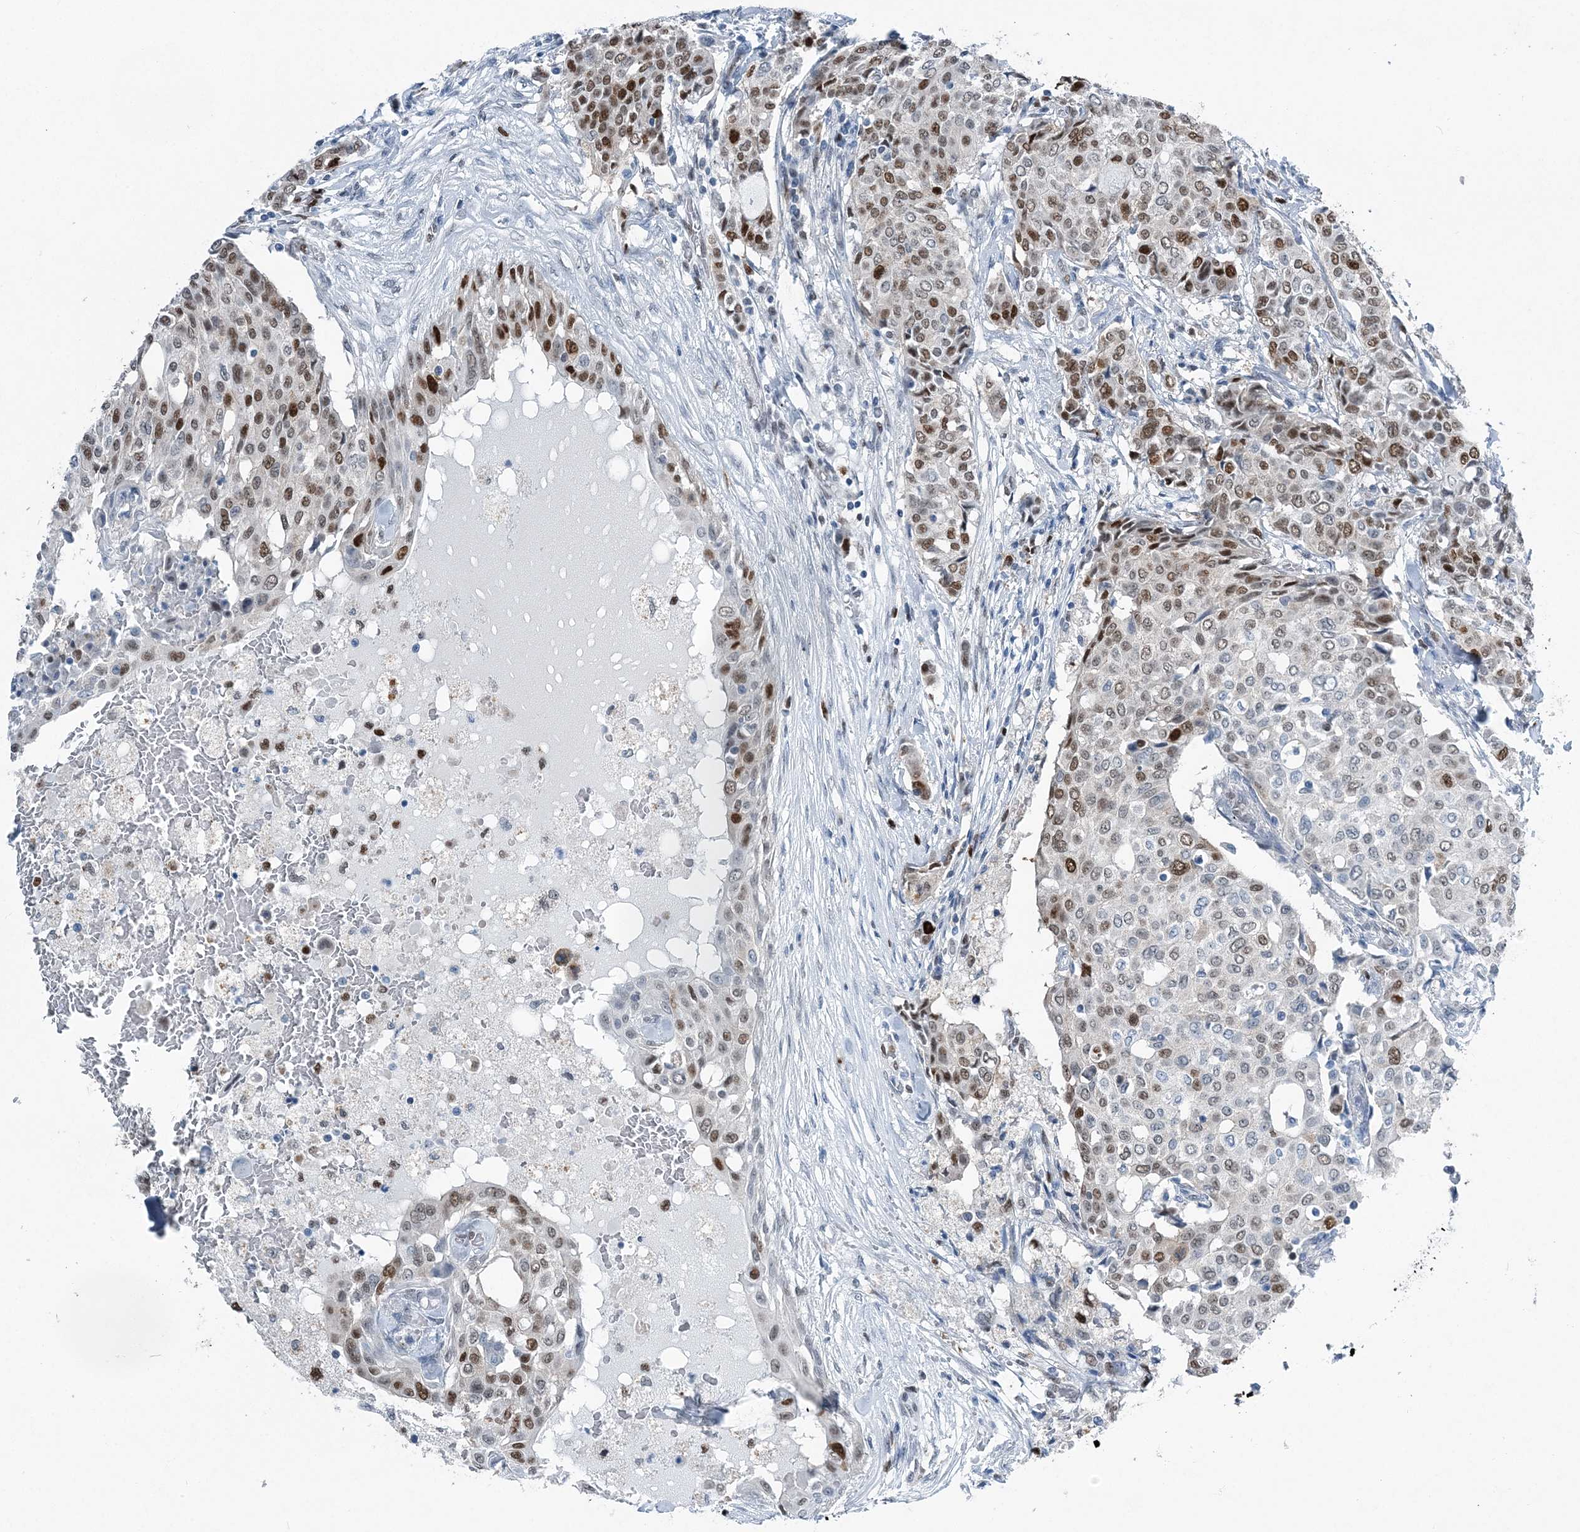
{"staining": {"intensity": "moderate", "quantity": "25%-75%", "location": "nuclear"}, "tissue": "breast cancer", "cell_type": "Tumor cells", "image_type": "cancer", "snomed": [{"axis": "morphology", "description": "Lobular carcinoma"}, {"axis": "topography", "description": "Breast"}], "caption": "The histopathology image shows a brown stain indicating the presence of a protein in the nuclear of tumor cells in breast cancer.", "gene": "HAT1", "patient": {"sex": "female", "age": 51}}